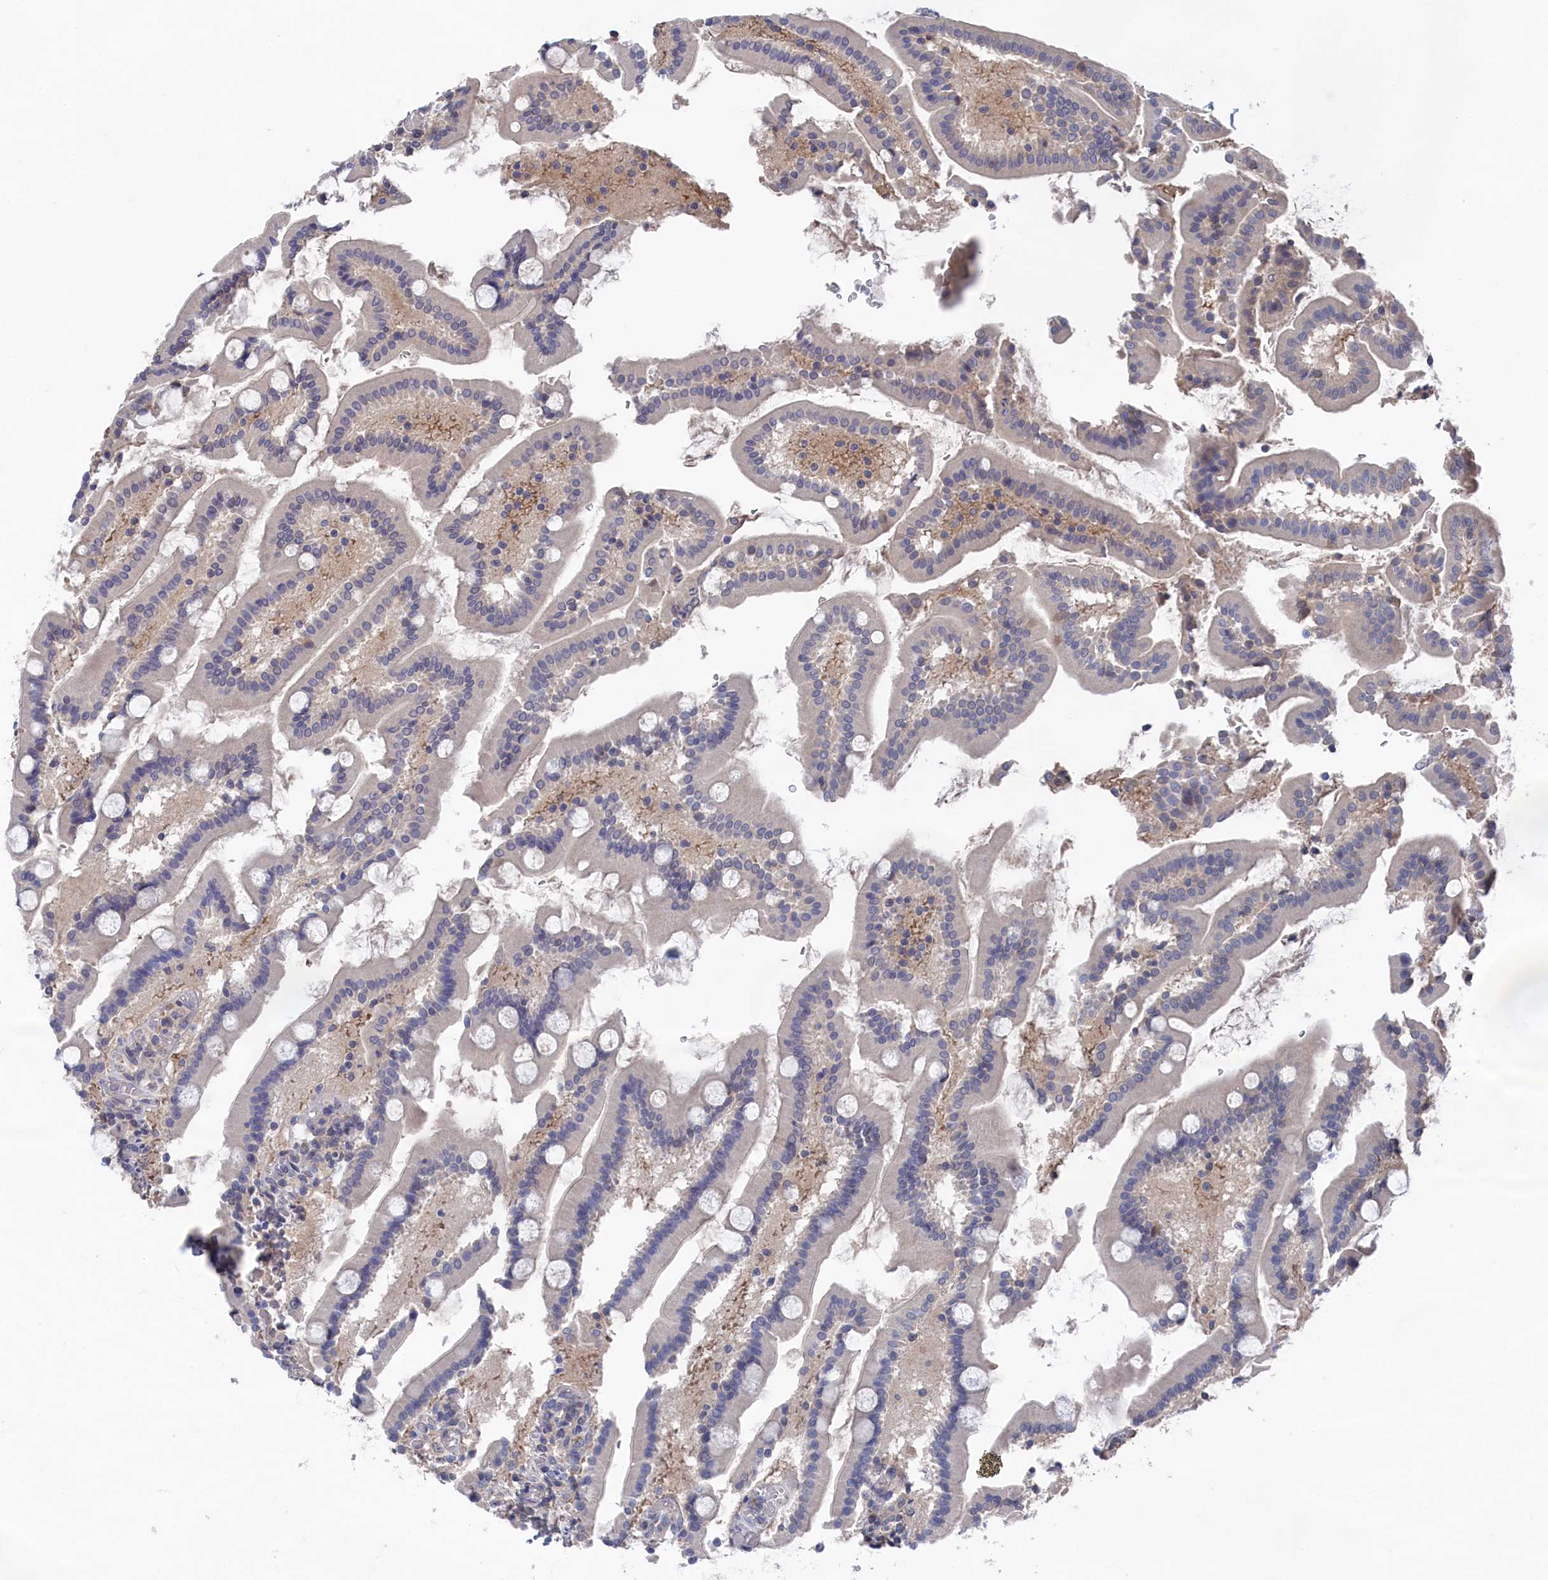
{"staining": {"intensity": "negative", "quantity": "none", "location": "none"}, "tissue": "duodenum", "cell_type": "Glandular cells", "image_type": "normal", "snomed": [{"axis": "morphology", "description": "Normal tissue, NOS"}, {"axis": "topography", "description": "Duodenum"}], "caption": "The IHC histopathology image has no significant staining in glandular cells of duodenum. (Brightfield microscopy of DAB immunohistochemistry at high magnification).", "gene": "NUTF2", "patient": {"sex": "male", "age": 55}}